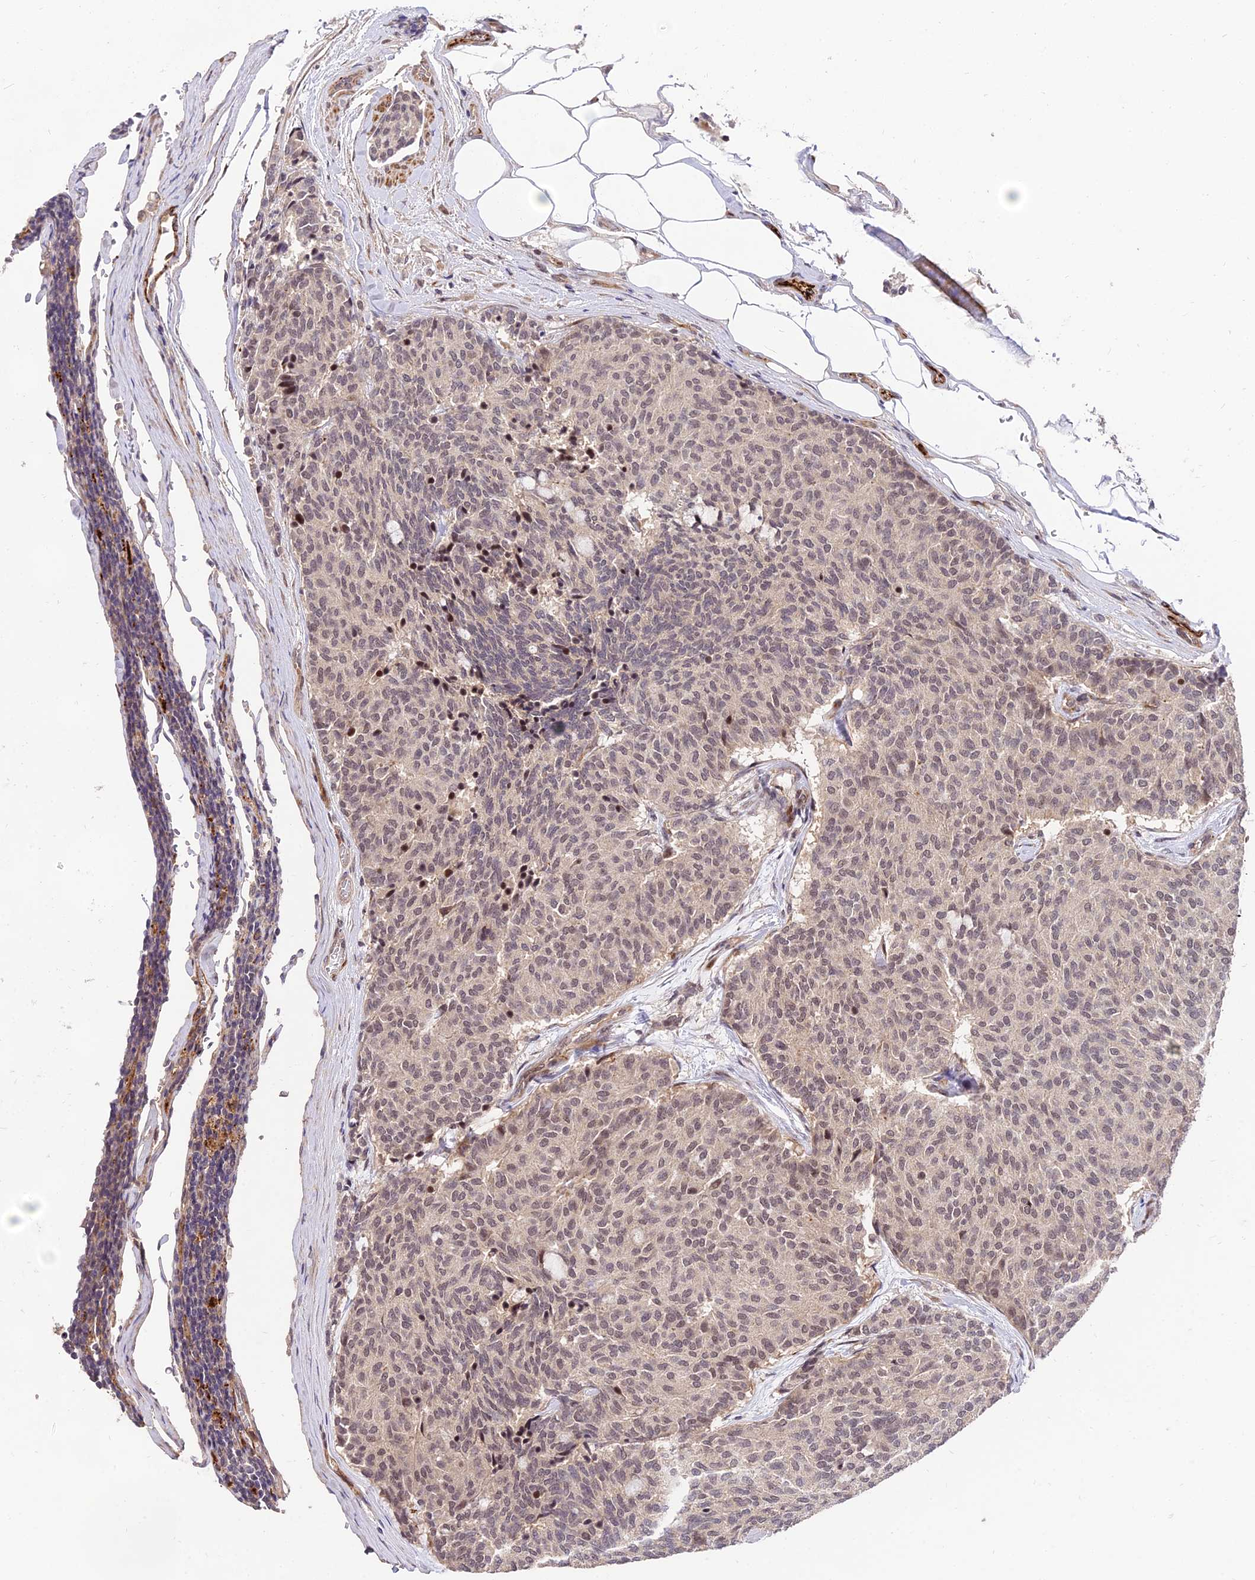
{"staining": {"intensity": "moderate", "quantity": ">75%", "location": "nuclear"}, "tissue": "carcinoid", "cell_type": "Tumor cells", "image_type": "cancer", "snomed": [{"axis": "morphology", "description": "Carcinoid, malignant, NOS"}, {"axis": "topography", "description": "Pancreas"}], "caption": "Carcinoid stained for a protein (brown) reveals moderate nuclear positive positivity in about >75% of tumor cells.", "gene": "ZNF85", "patient": {"sex": "female", "age": 54}}